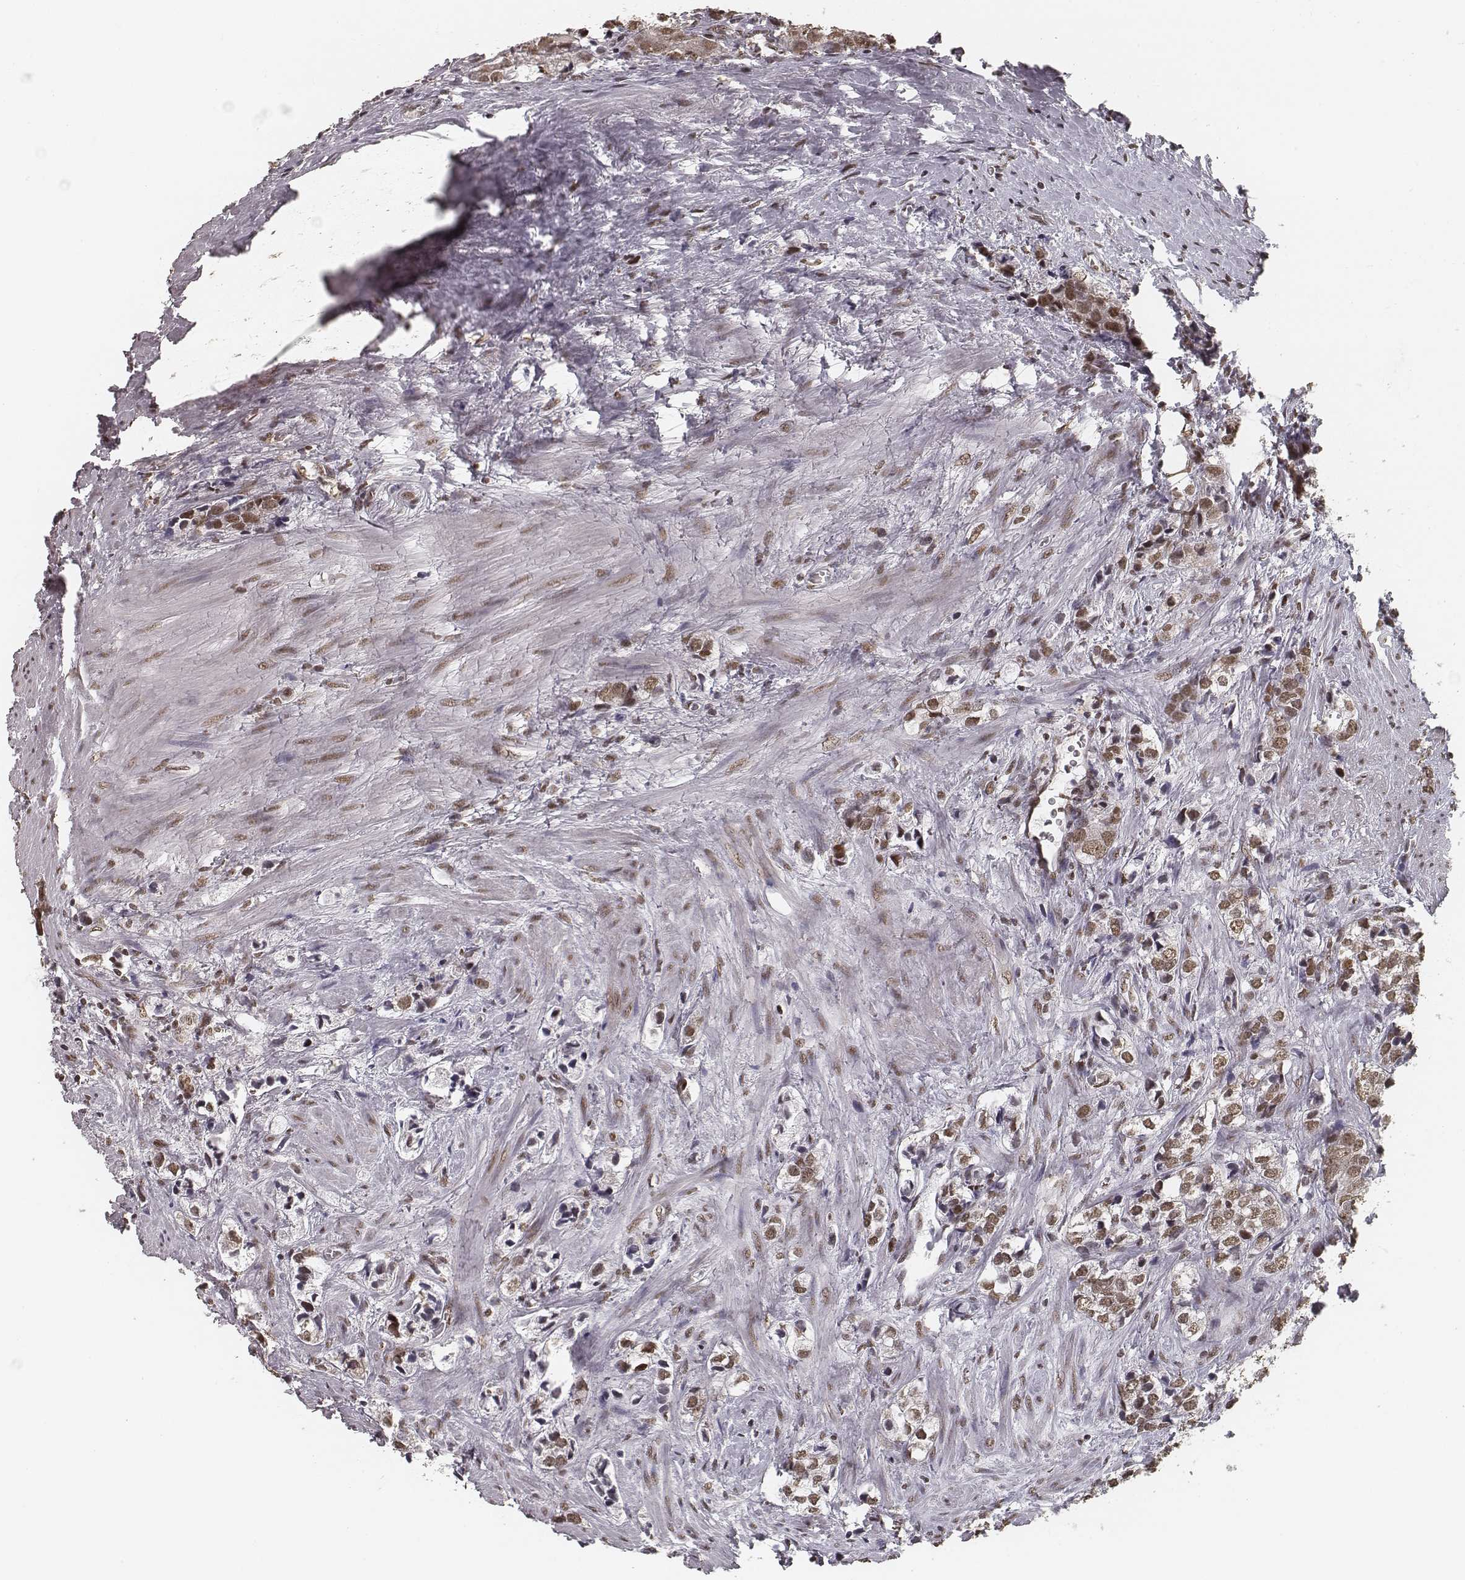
{"staining": {"intensity": "moderate", "quantity": ">75%", "location": "nuclear"}, "tissue": "prostate cancer", "cell_type": "Tumor cells", "image_type": "cancer", "snomed": [{"axis": "morphology", "description": "Adenocarcinoma, NOS"}, {"axis": "topography", "description": "Prostate and seminal vesicle, NOS"}], "caption": "Human adenocarcinoma (prostate) stained with a brown dye reveals moderate nuclear positive expression in about >75% of tumor cells.", "gene": "HMGA2", "patient": {"sex": "male", "age": 63}}